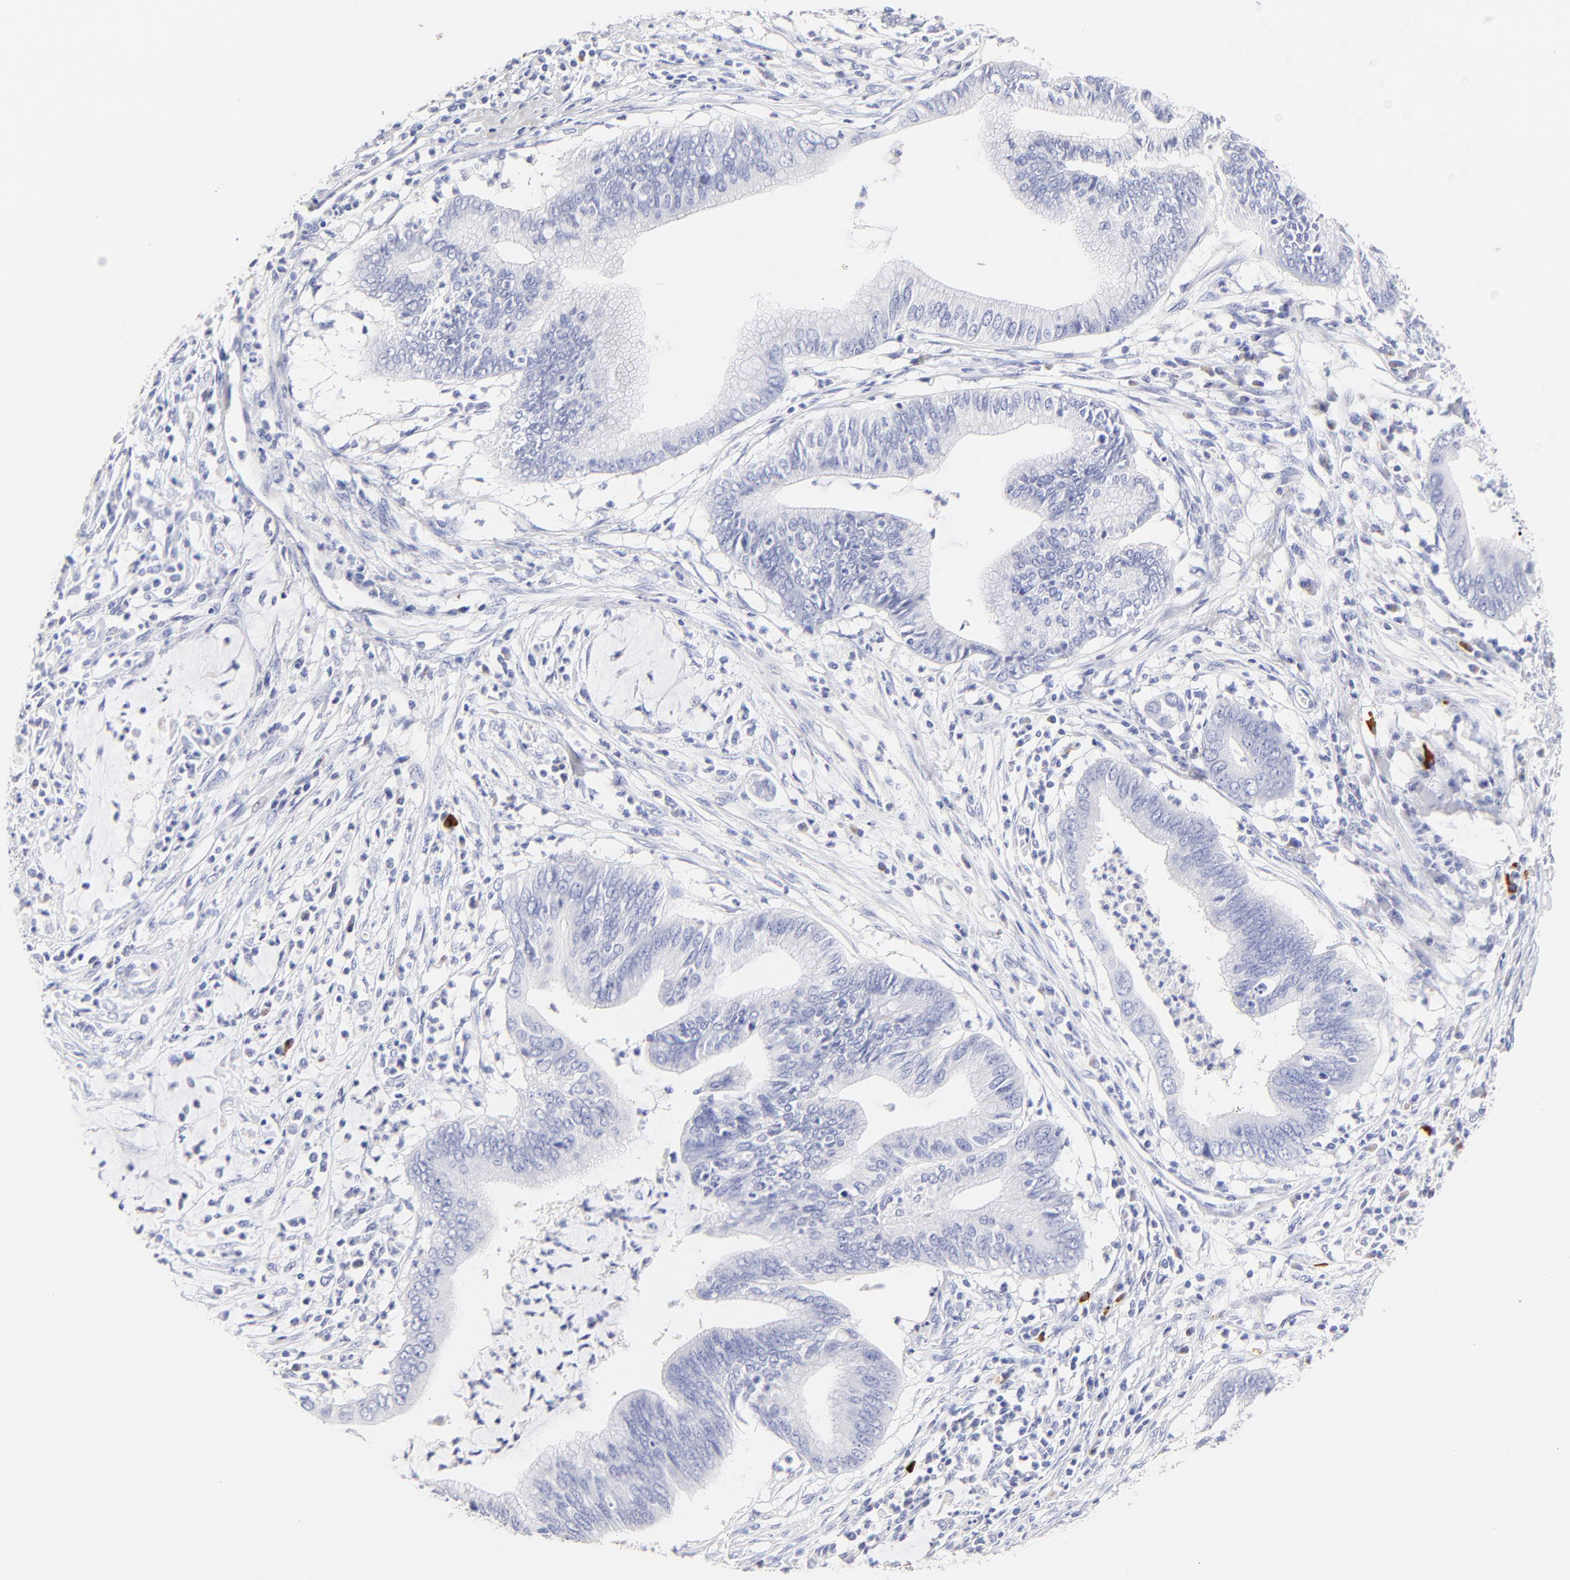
{"staining": {"intensity": "negative", "quantity": "none", "location": "none"}, "tissue": "cervical cancer", "cell_type": "Tumor cells", "image_type": "cancer", "snomed": [{"axis": "morphology", "description": "Adenocarcinoma, NOS"}, {"axis": "topography", "description": "Cervix"}], "caption": "This image is of cervical cancer stained with immunohistochemistry (IHC) to label a protein in brown with the nuclei are counter-stained blue. There is no expression in tumor cells.", "gene": "ASB9", "patient": {"sex": "female", "age": 36}}